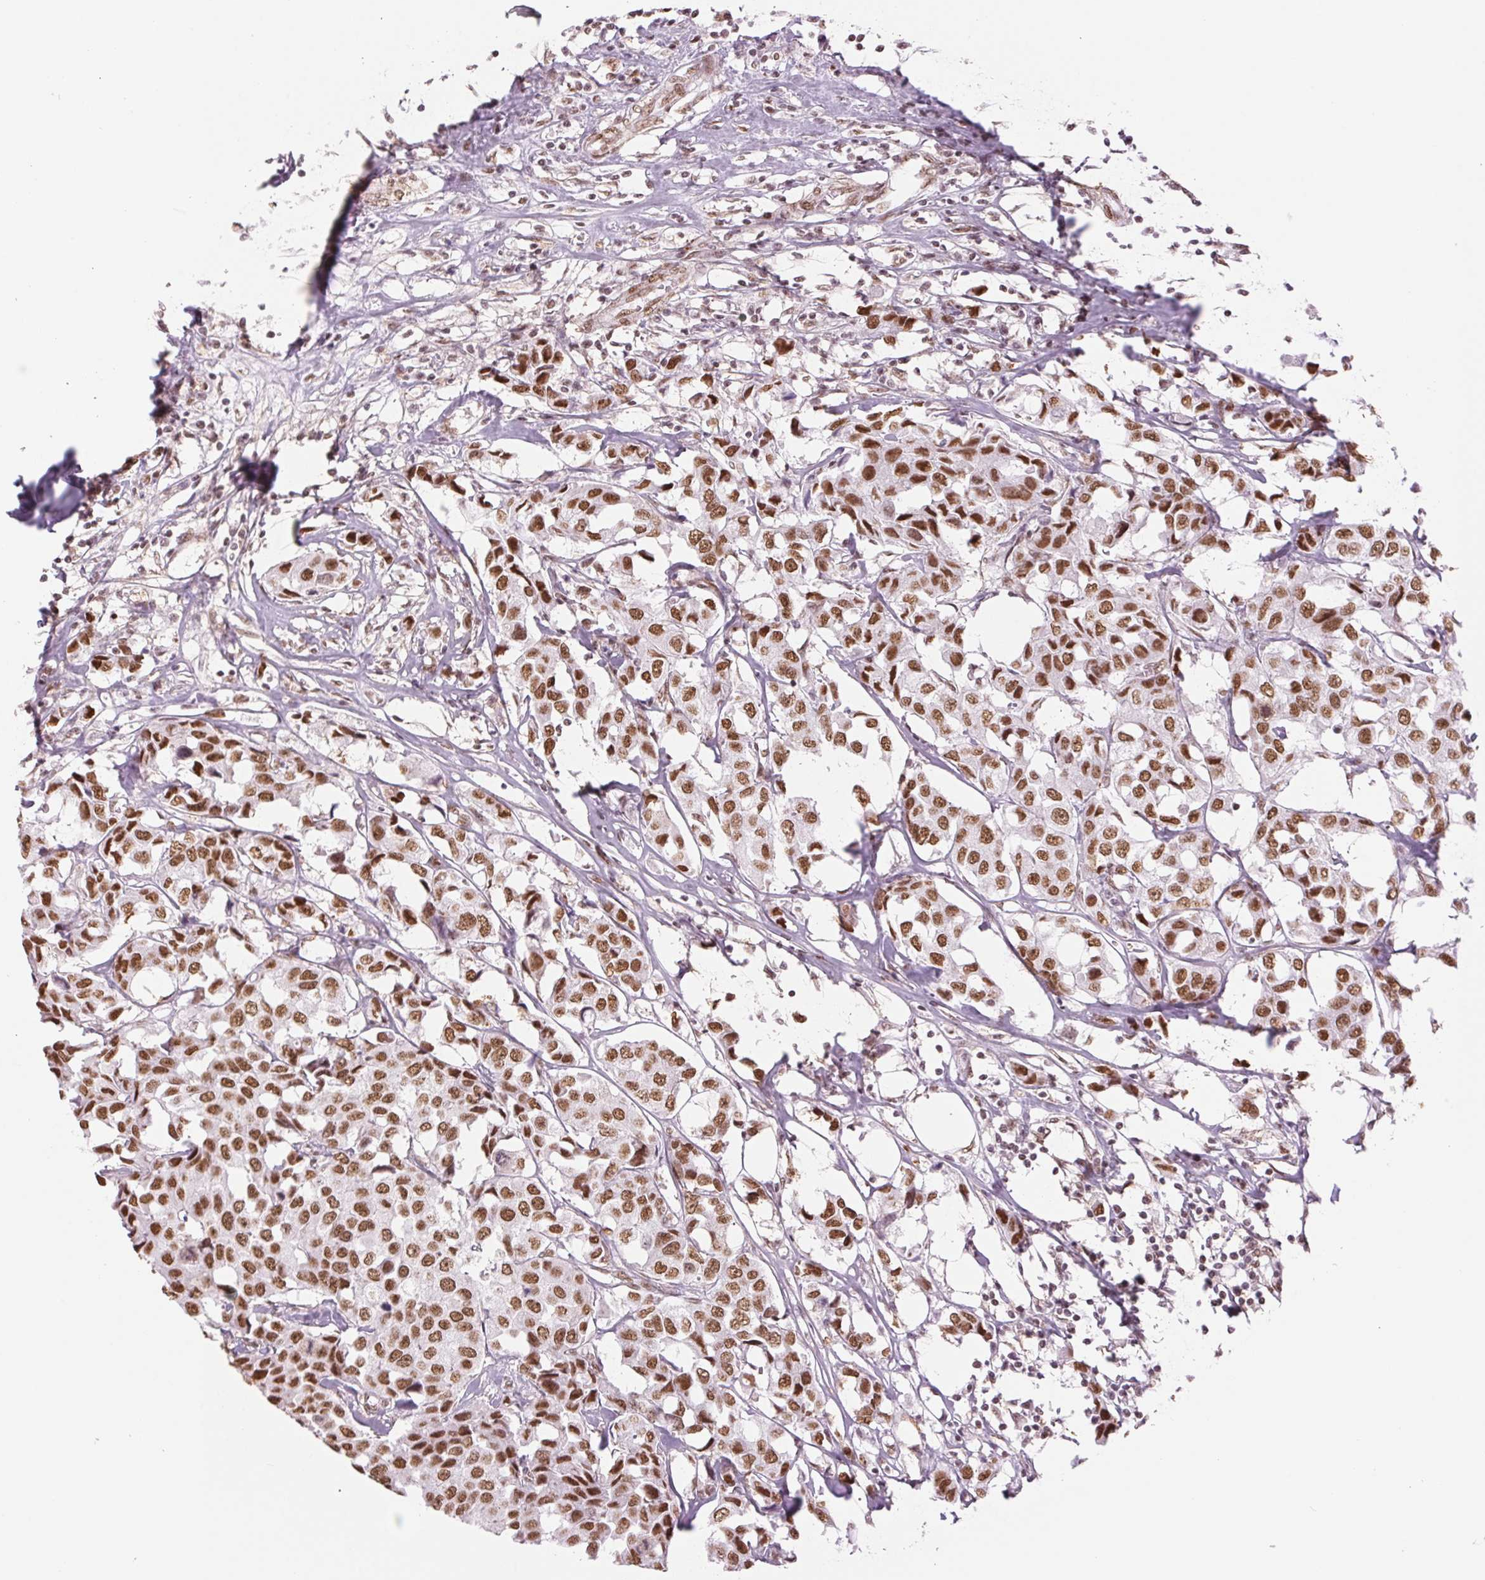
{"staining": {"intensity": "moderate", "quantity": ">75%", "location": "nuclear"}, "tissue": "breast cancer", "cell_type": "Tumor cells", "image_type": "cancer", "snomed": [{"axis": "morphology", "description": "Duct carcinoma"}, {"axis": "topography", "description": "Breast"}], "caption": "The immunohistochemical stain highlights moderate nuclear staining in tumor cells of breast cancer tissue.", "gene": "ZFR2", "patient": {"sex": "female", "age": 80}}